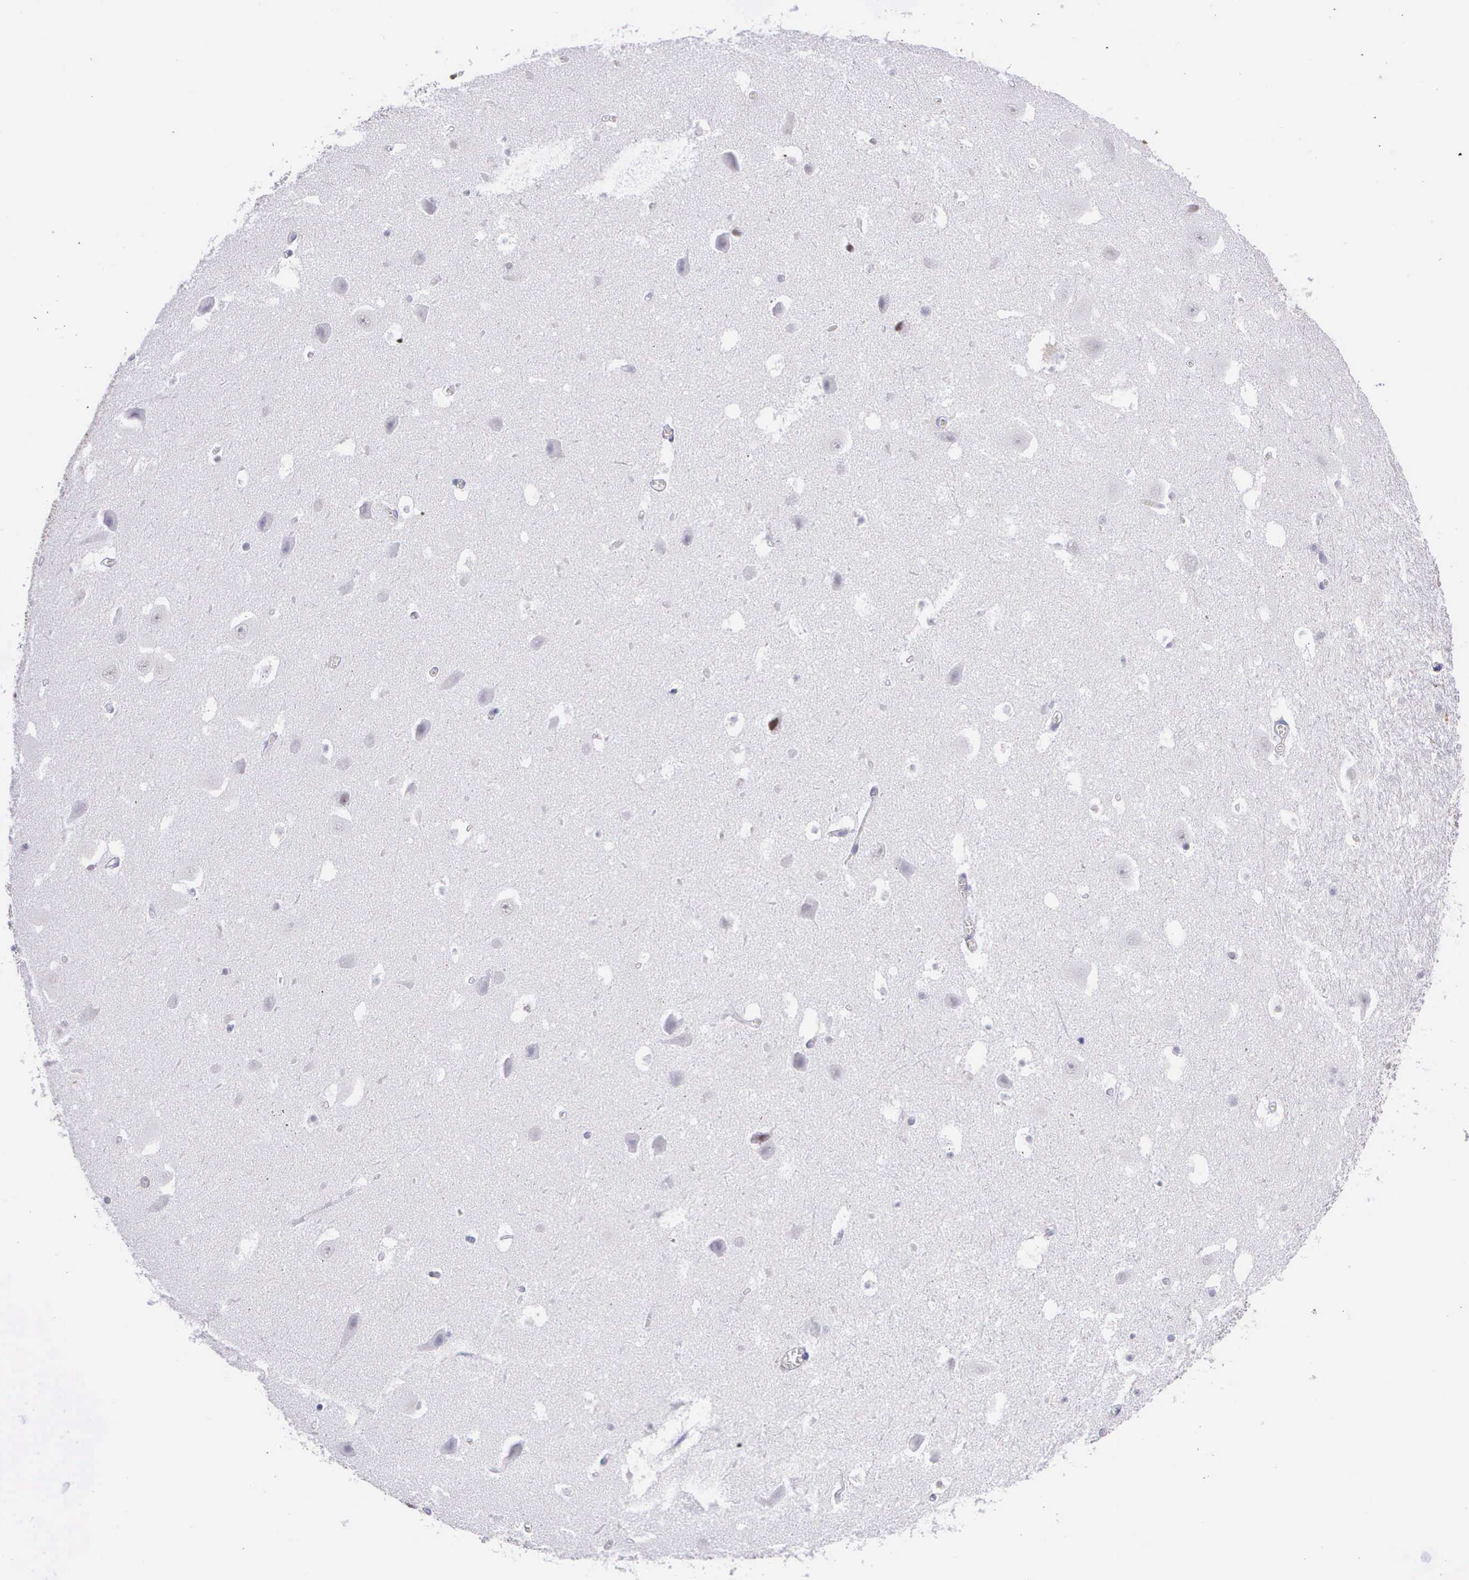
{"staining": {"intensity": "weak", "quantity": ">75%", "location": "cytoplasmic/membranous"}, "tissue": "hippocampus", "cell_type": "Glial cells", "image_type": "normal", "snomed": [{"axis": "morphology", "description": "Normal tissue, NOS"}, {"axis": "topography", "description": "Hippocampus"}], "caption": "Immunohistochemical staining of benign human hippocampus exhibits >75% levels of weak cytoplasmic/membranous protein expression in about >75% of glial cells. Immunohistochemistry stains the protein of interest in brown and the nuclei are stained blue.", "gene": "AHNAK2", "patient": {"sex": "male", "age": 45}}